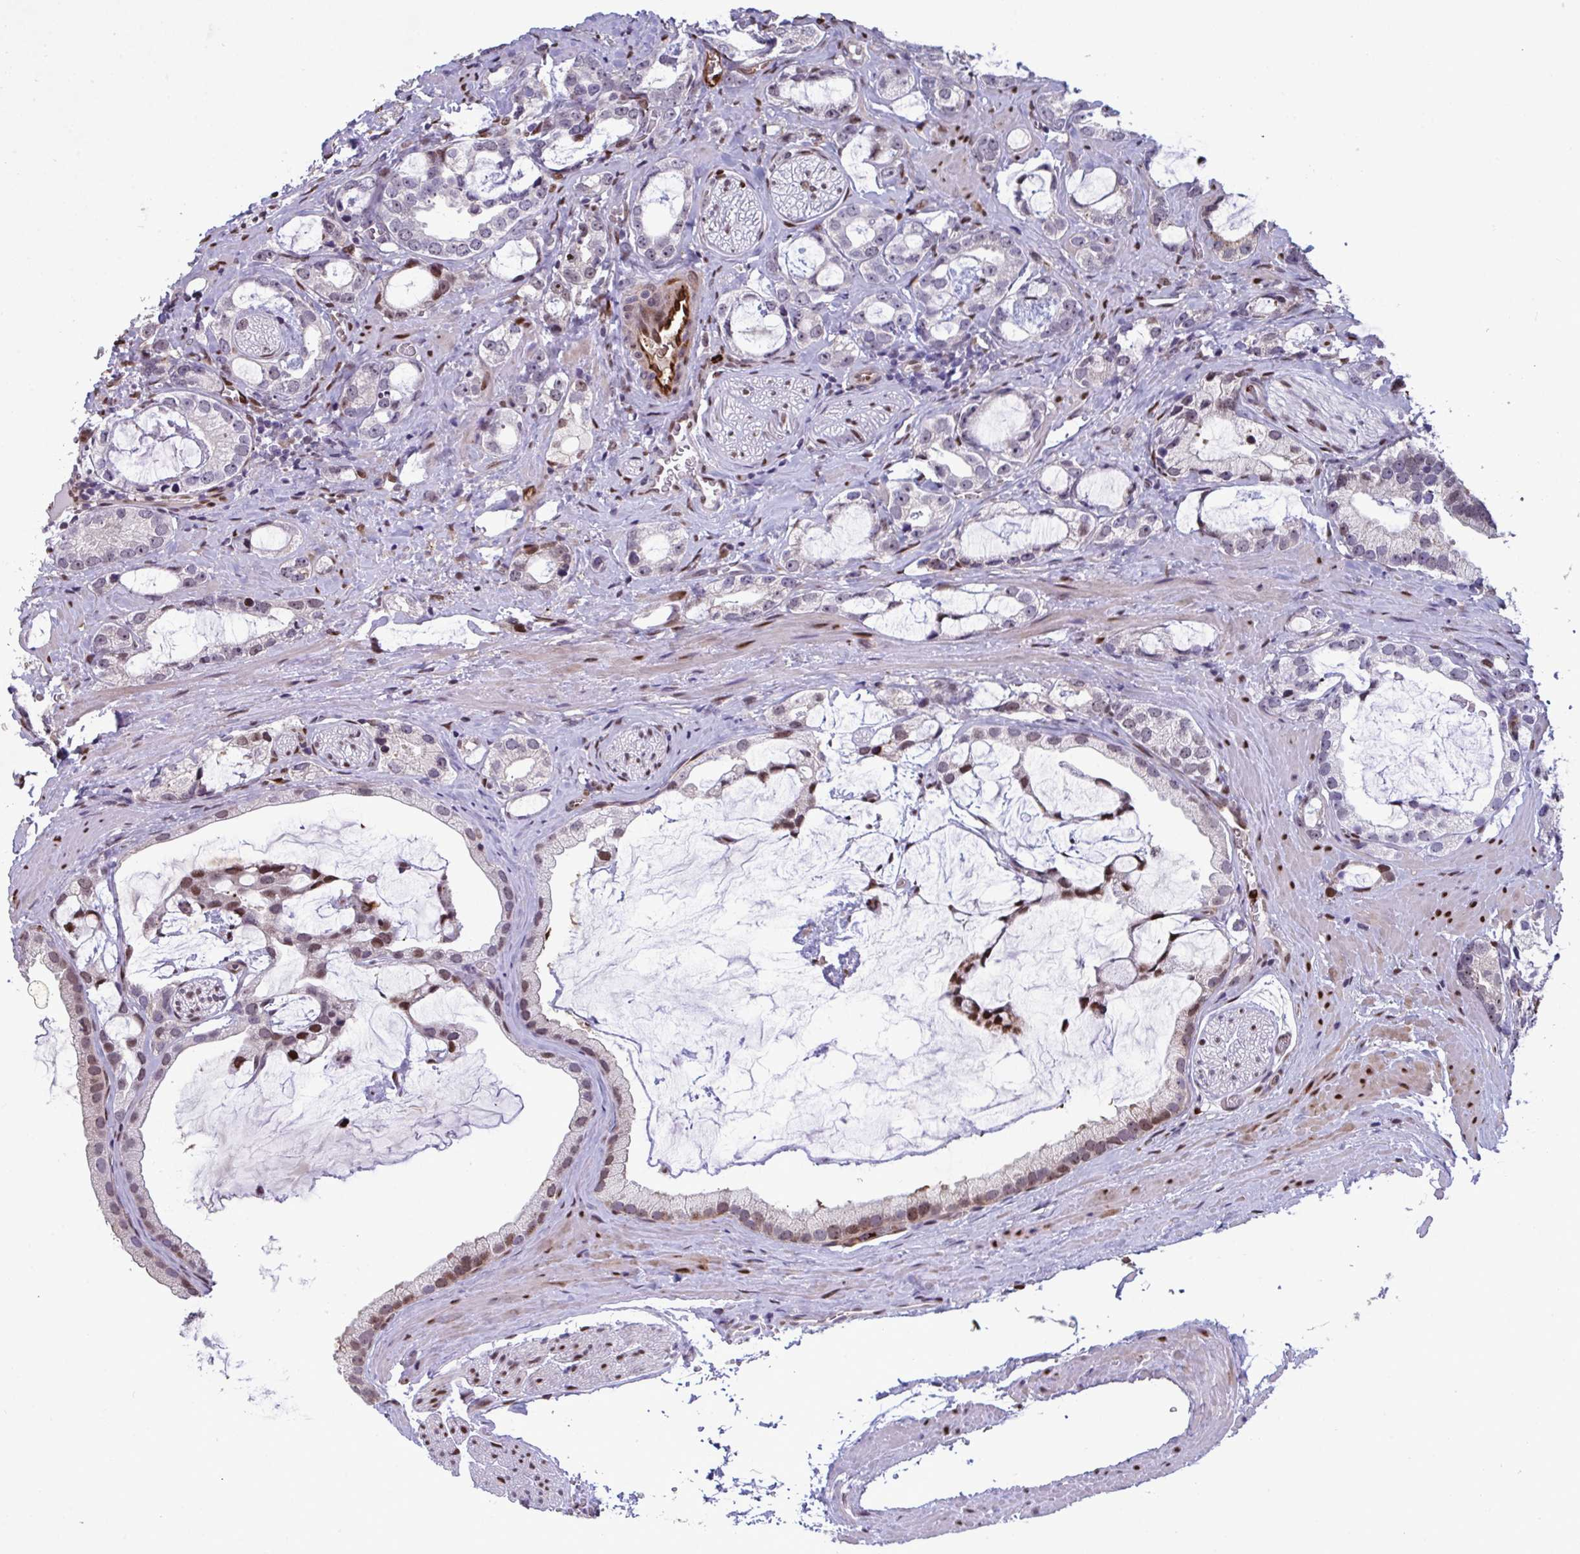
{"staining": {"intensity": "strong", "quantity": "<25%", "location": "cytoplasmic/membranous,nuclear"}, "tissue": "prostate cancer", "cell_type": "Tumor cells", "image_type": "cancer", "snomed": [{"axis": "morphology", "description": "Adenocarcinoma, Medium grade"}, {"axis": "topography", "description": "Prostate"}], "caption": "Approximately <25% of tumor cells in human prostate medium-grade adenocarcinoma reveal strong cytoplasmic/membranous and nuclear protein positivity as visualized by brown immunohistochemical staining.", "gene": "PELI2", "patient": {"sex": "male", "age": 57}}